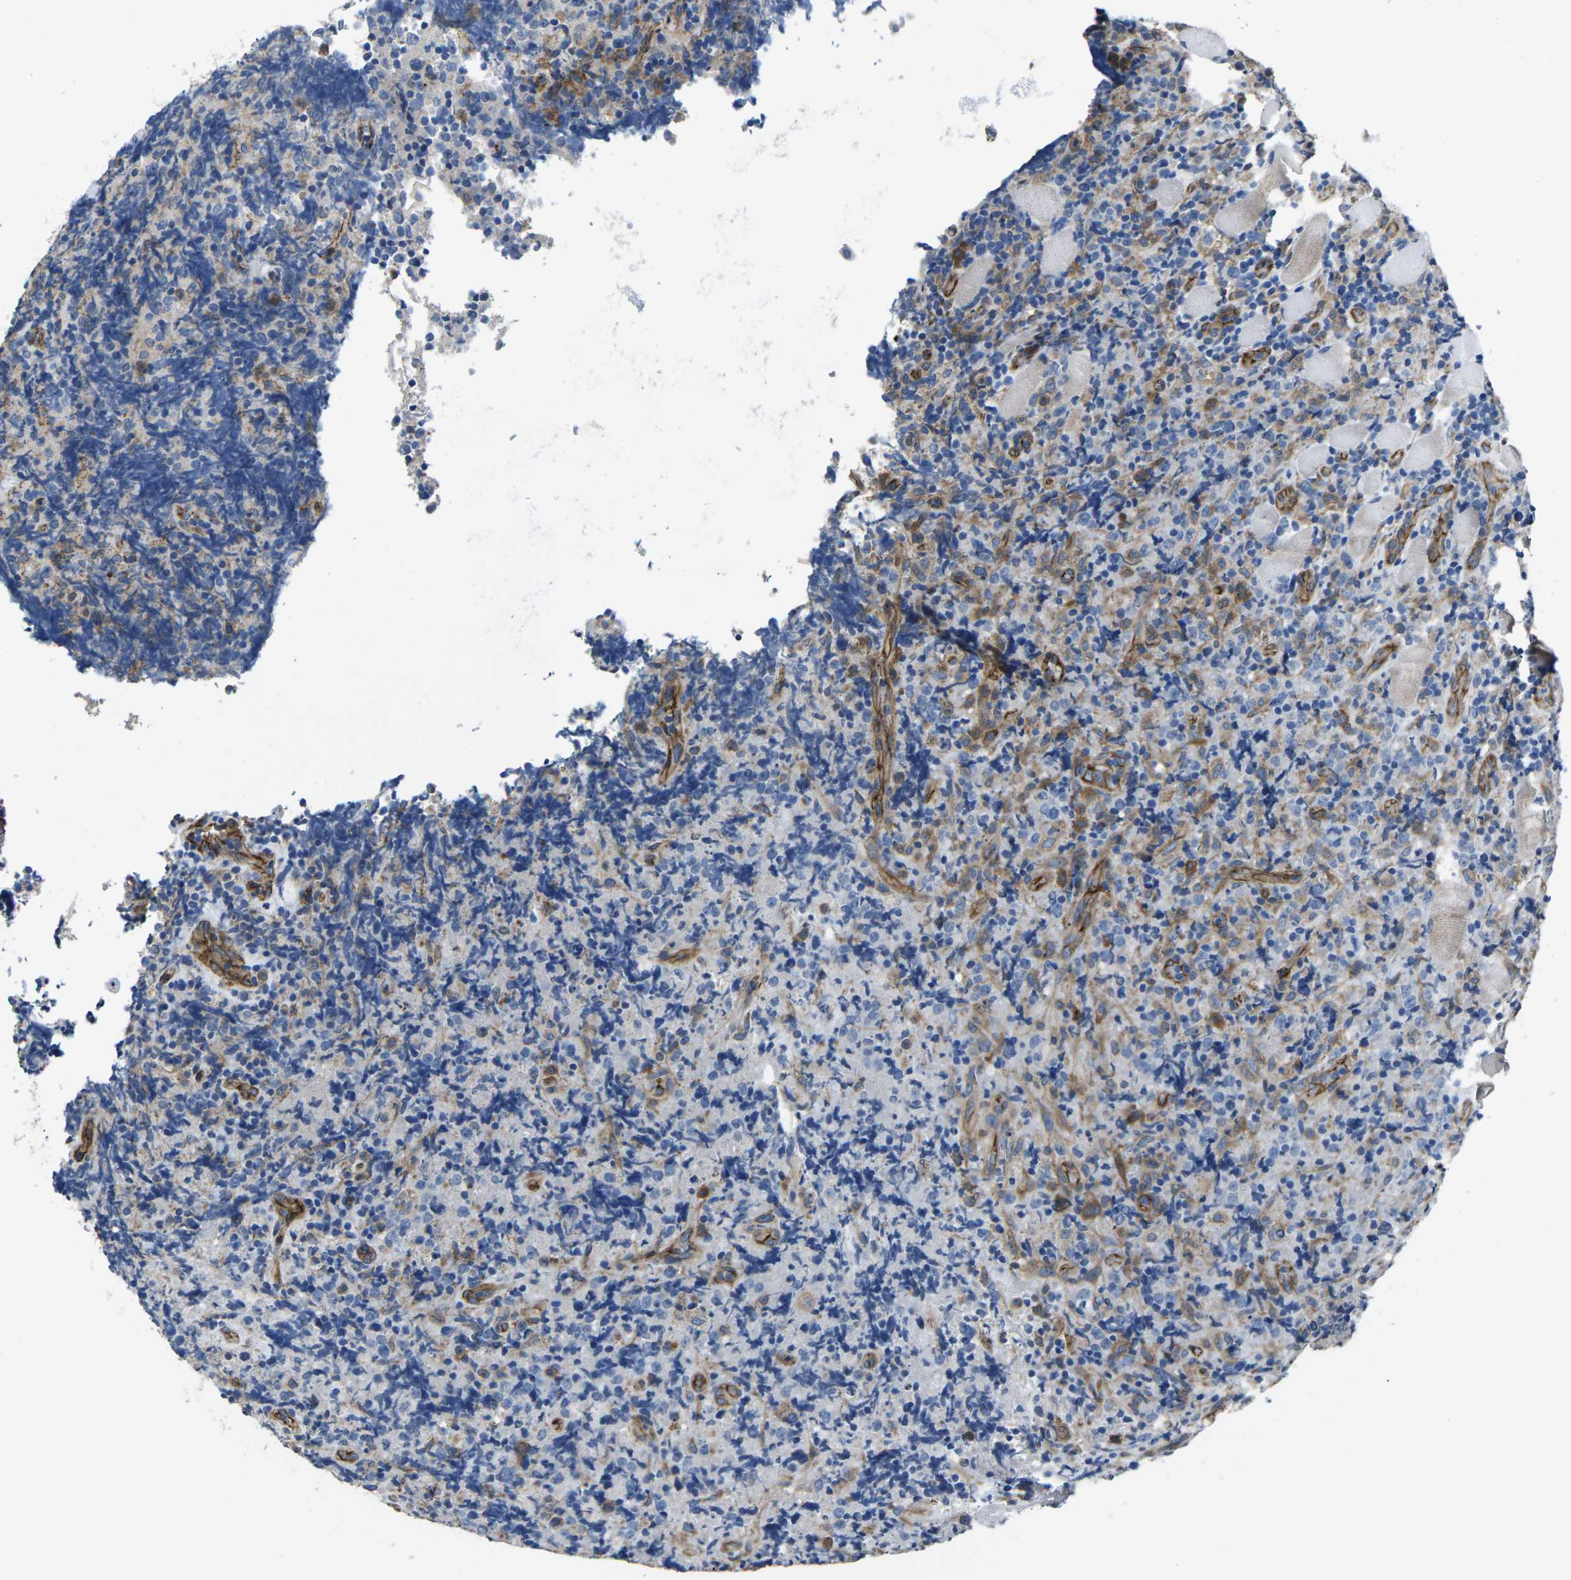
{"staining": {"intensity": "weak", "quantity": "<25%", "location": "cytoplasmic/membranous"}, "tissue": "lymphoma", "cell_type": "Tumor cells", "image_type": "cancer", "snomed": [{"axis": "morphology", "description": "Malignant lymphoma, non-Hodgkin's type, High grade"}, {"axis": "topography", "description": "Tonsil"}], "caption": "Immunohistochemistry image of lymphoma stained for a protein (brown), which demonstrates no positivity in tumor cells.", "gene": "CTNND1", "patient": {"sex": "female", "age": 36}}